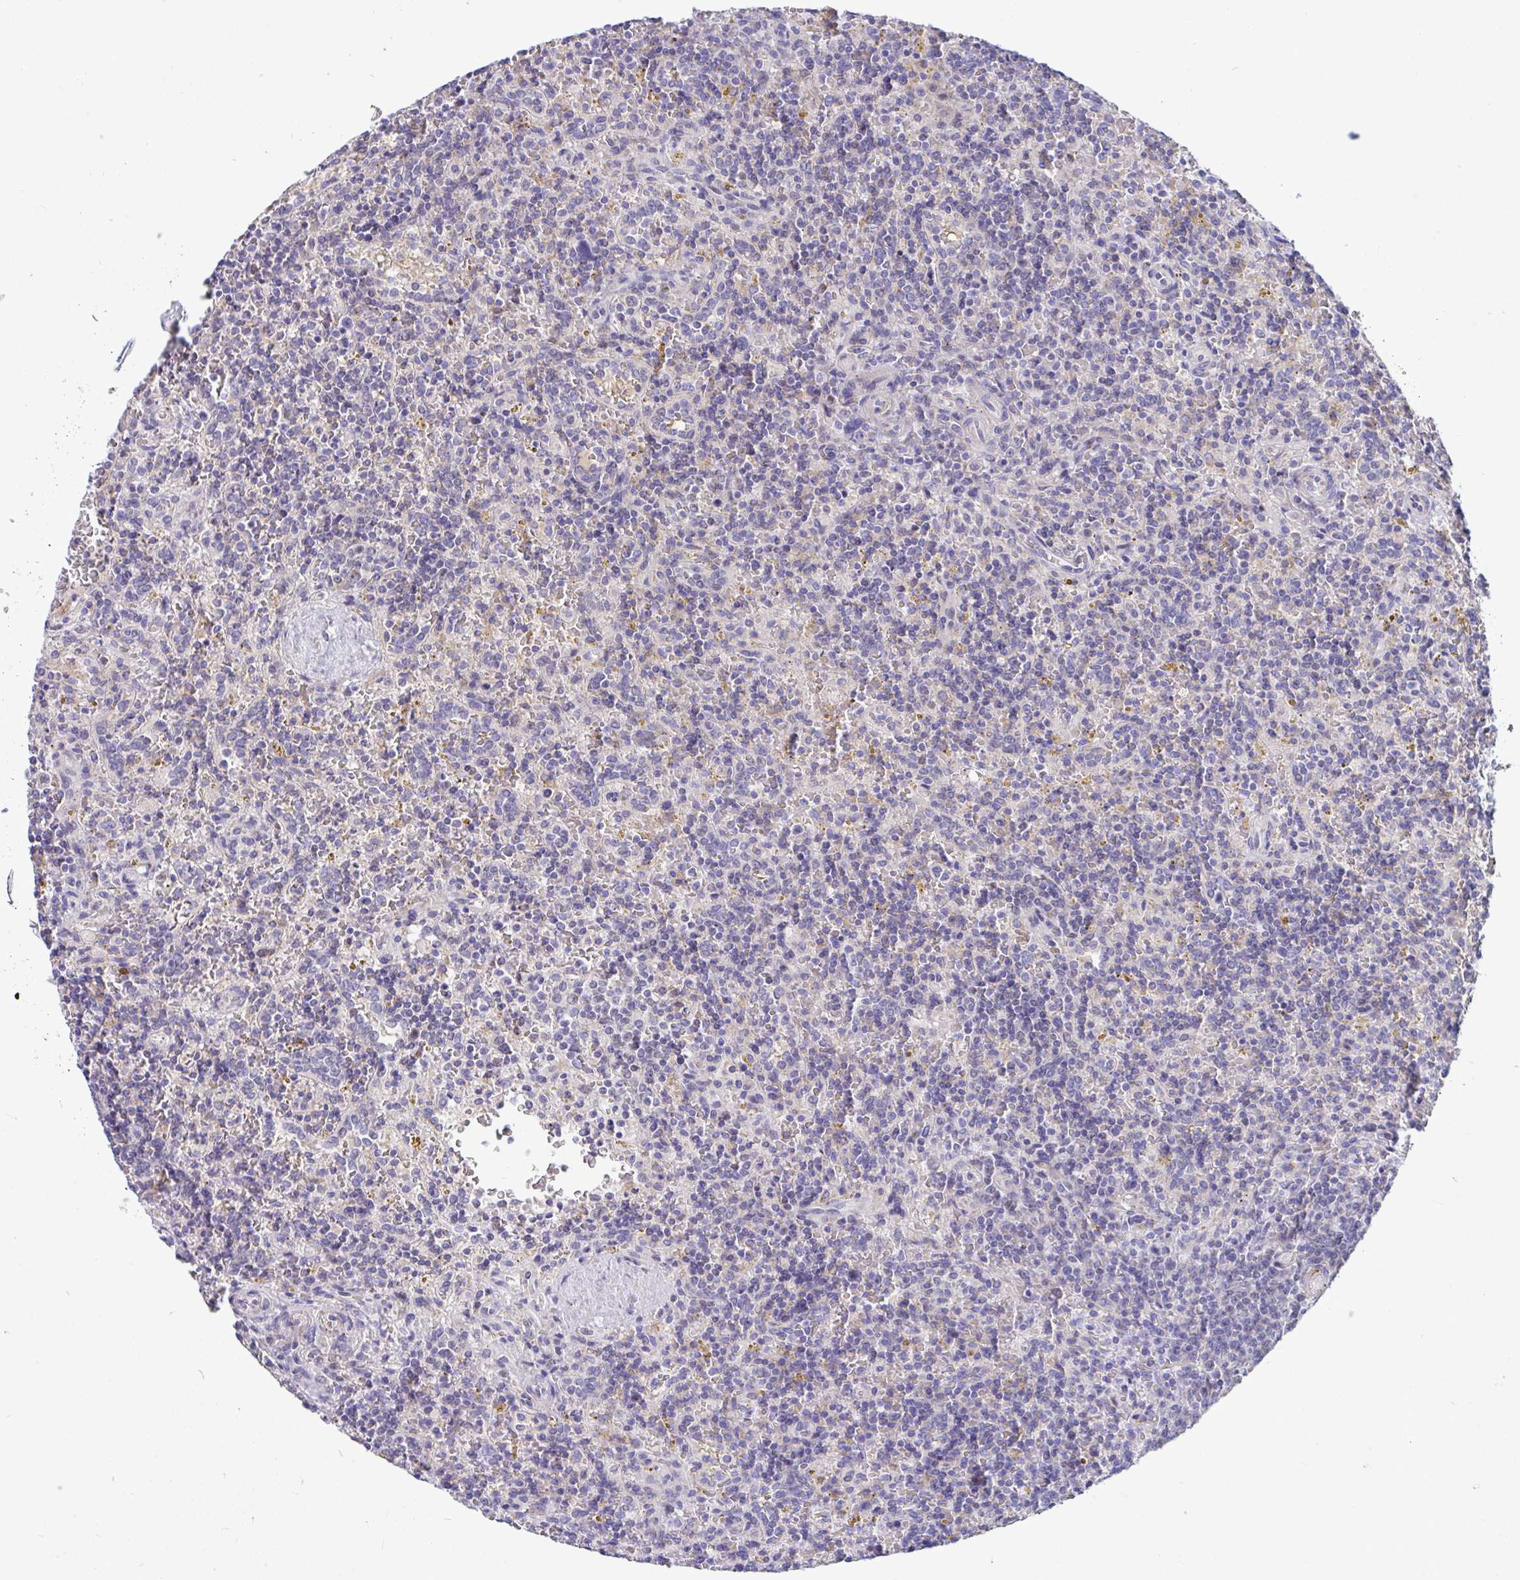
{"staining": {"intensity": "negative", "quantity": "none", "location": "none"}, "tissue": "lymphoma", "cell_type": "Tumor cells", "image_type": "cancer", "snomed": [{"axis": "morphology", "description": "Malignant lymphoma, non-Hodgkin's type, Low grade"}, {"axis": "topography", "description": "Spleen"}], "caption": "A photomicrograph of lymphoma stained for a protein reveals no brown staining in tumor cells.", "gene": "IL37", "patient": {"sex": "male", "age": 67}}